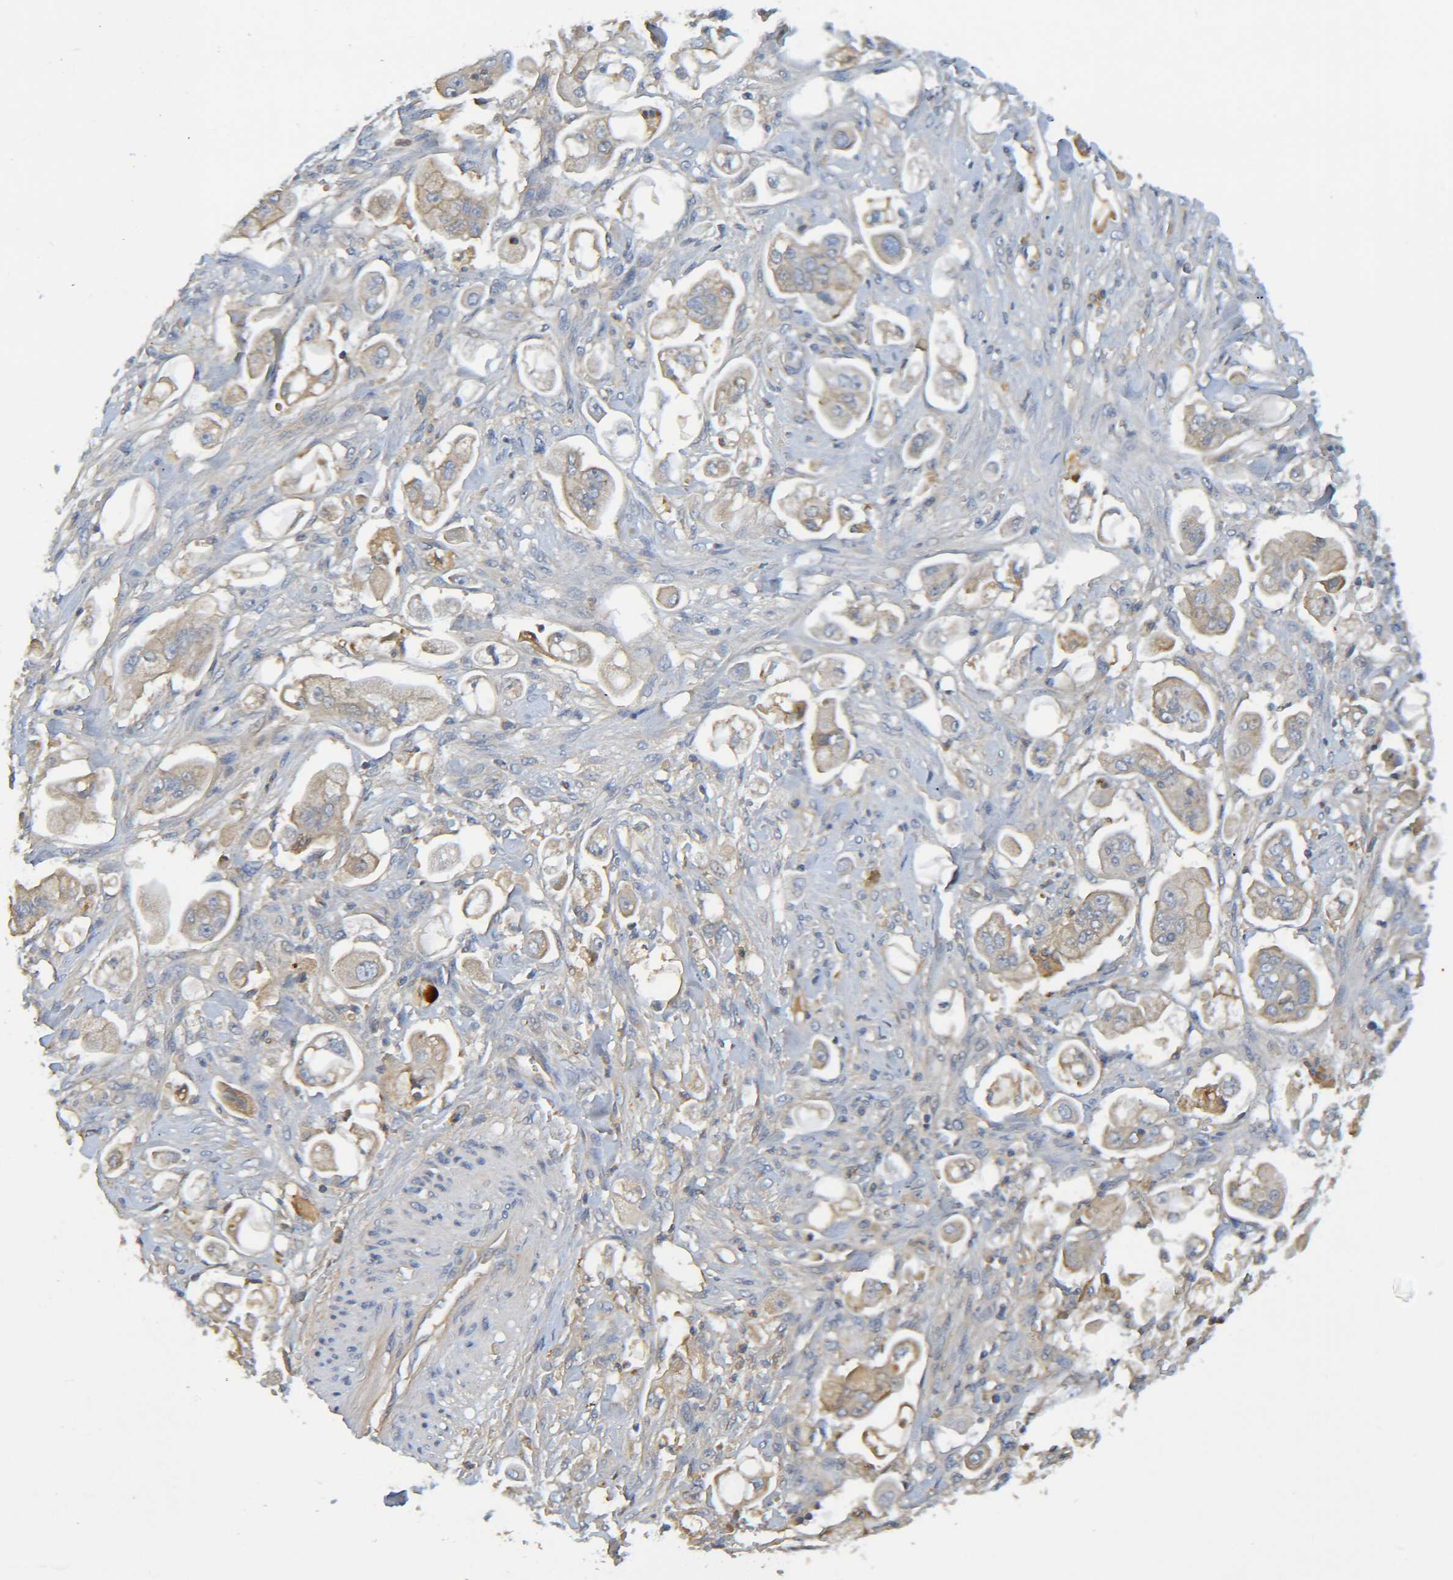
{"staining": {"intensity": "moderate", "quantity": ">75%", "location": "cytoplasmic/membranous"}, "tissue": "stomach cancer", "cell_type": "Tumor cells", "image_type": "cancer", "snomed": [{"axis": "morphology", "description": "Adenocarcinoma, NOS"}, {"axis": "topography", "description": "Stomach"}], "caption": "Immunohistochemical staining of human stomach adenocarcinoma displays medium levels of moderate cytoplasmic/membranous protein expression in approximately >75% of tumor cells.", "gene": "C1QA", "patient": {"sex": "male", "age": 62}}